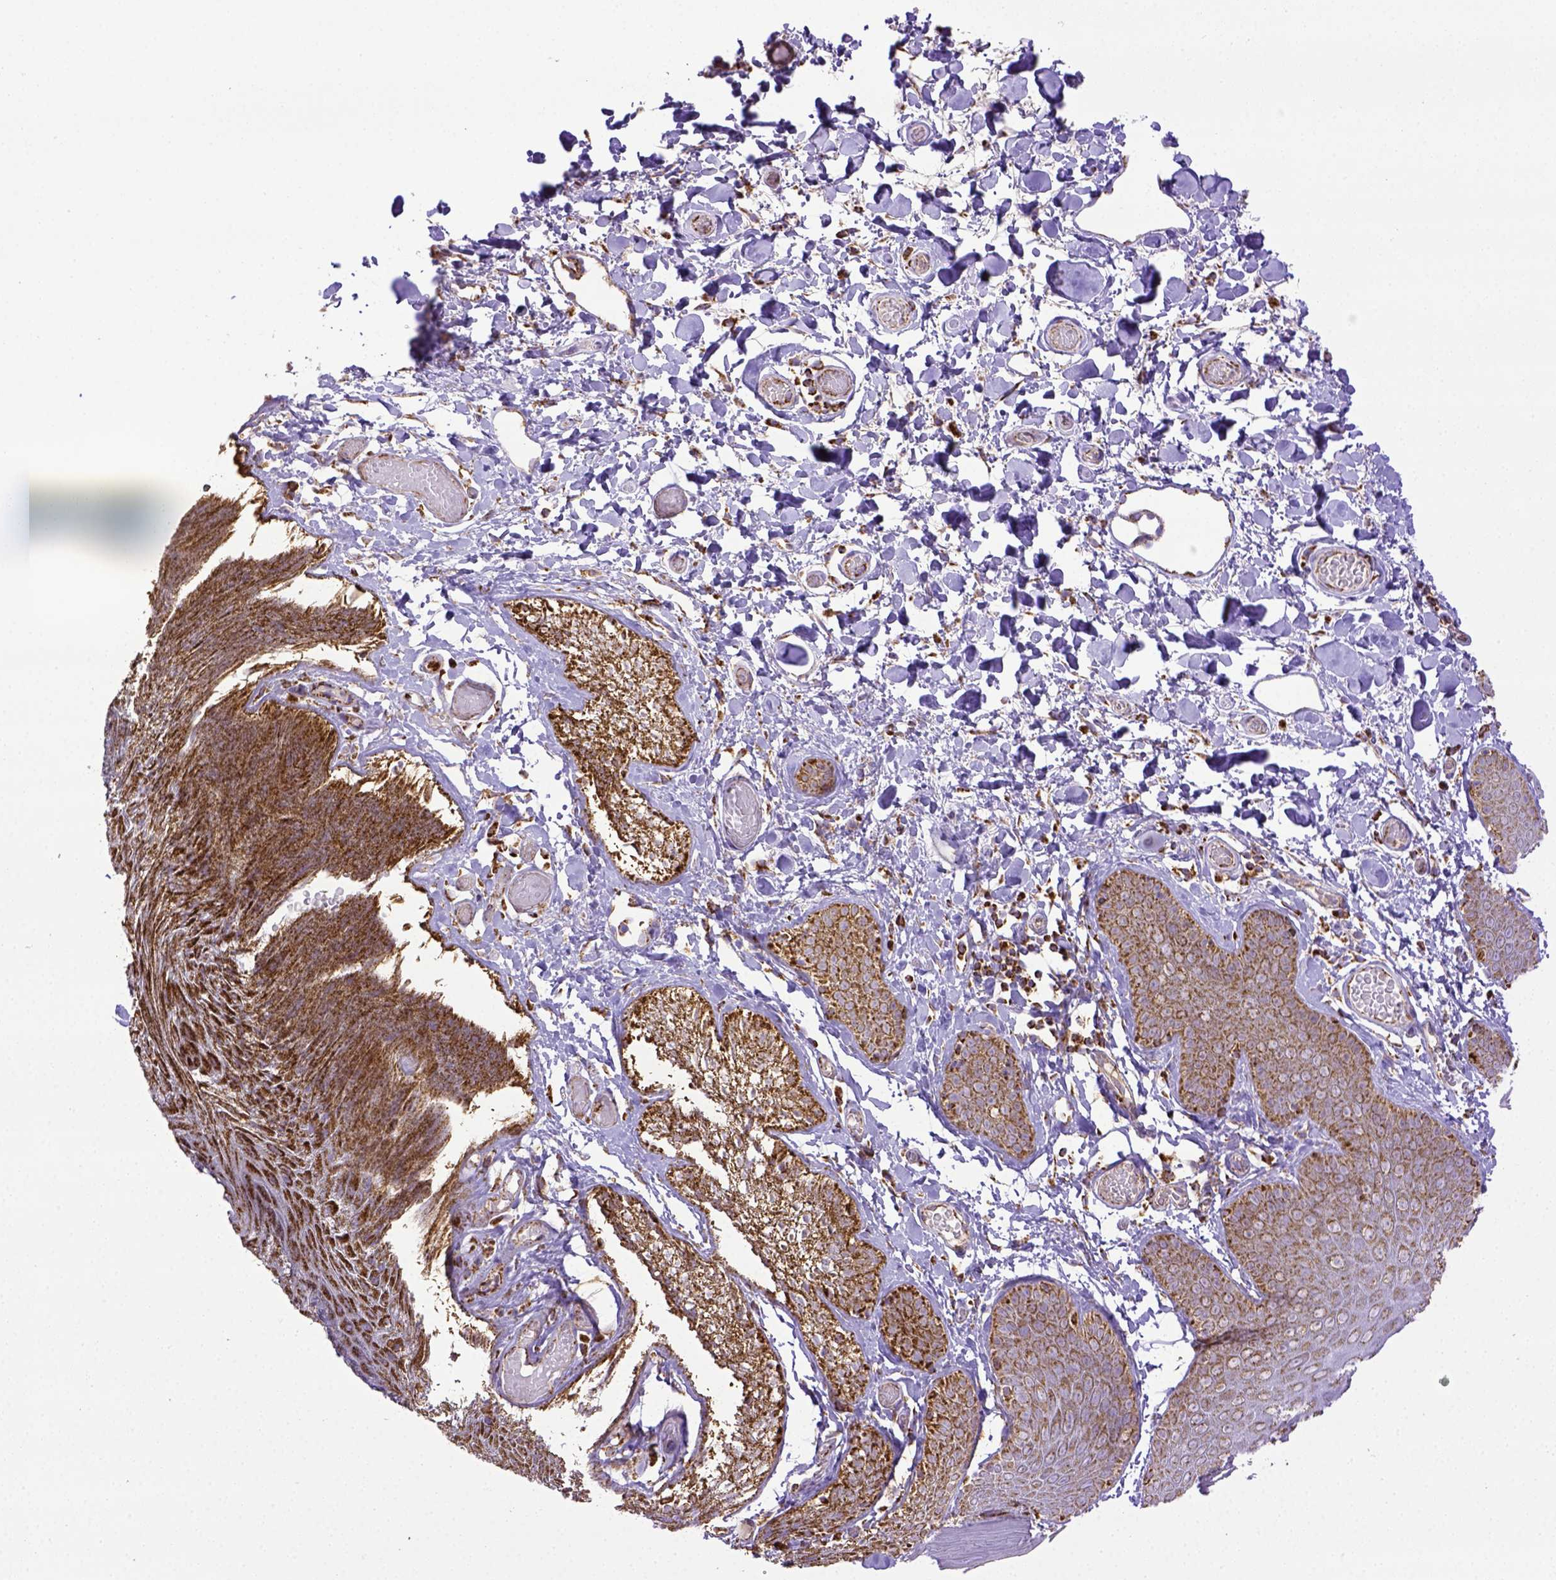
{"staining": {"intensity": "strong", "quantity": ">75%", "location": "cytoplasmic/membranous"}, "tissue": "skin", "cell_type": "Epidermal cells", "image_type": "normal", "snomed": [{"axis": "morphology", "description": "Normal tissue, NOS"}, {"axis": "topography", "description": "Anal"}], "caption": "IHC micrograph of normal skin: human skin stained using immunohistochemistry exhibits high levels of strong protein expression localized specifically in the cytoplasmic/membranous of epidermal cells, appearing as a cytoplasmic/membranous brown color.", "gene": "MT", "patient": {"sex": "male", "age": 53}}